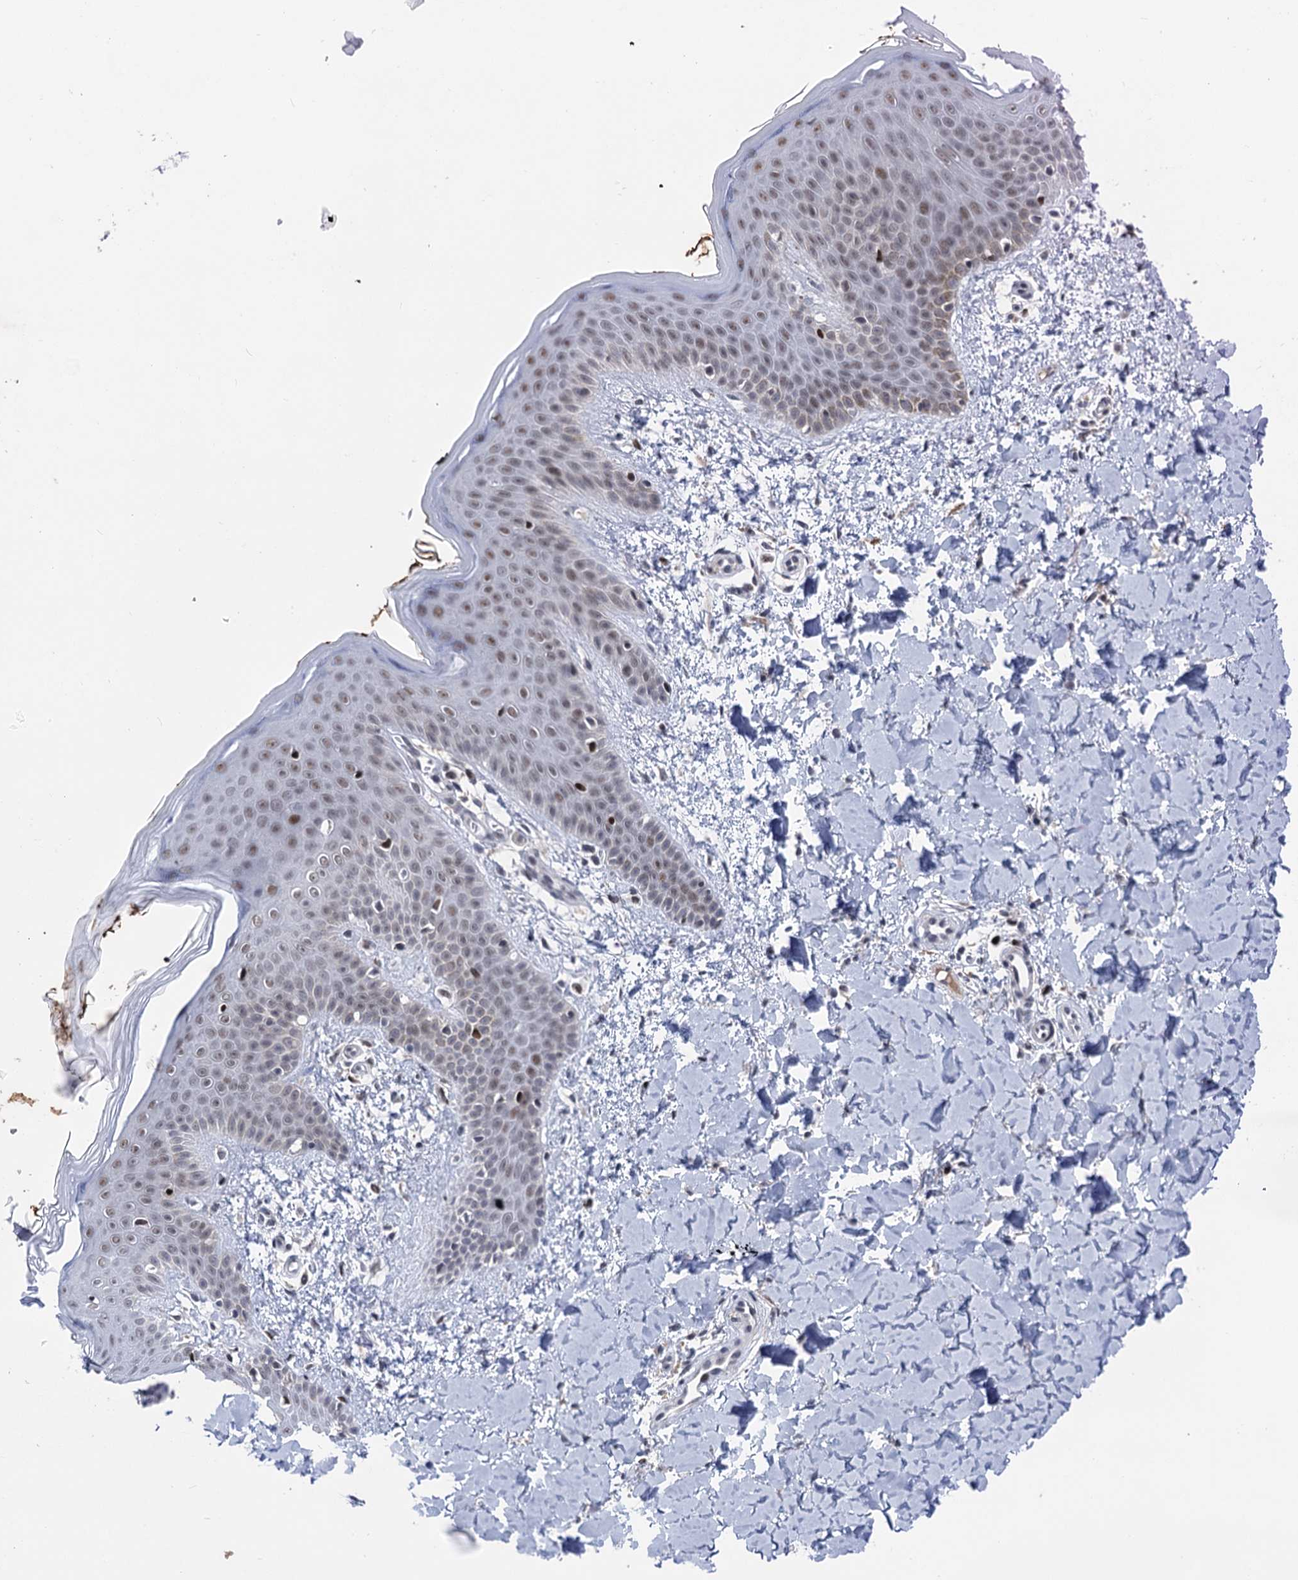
{"staining": {"intensity": "negative", "quantity": "none", "location": "none"}, "tissue": "skin", "cell_type": "Fibroblasts", "image_type": "normal", "snomed": [{"axis": "morphology", "description": "Normal tissue, NOS"}, {"axis": "topography", "description": "Skin"}], "caption": "Skin stained for a protein using immunohistochemistry (IHC) exhibits no positivity fibroblasts.", "gene": "ZCCHC10", "patient": {"sex": "male", "age": 36}}